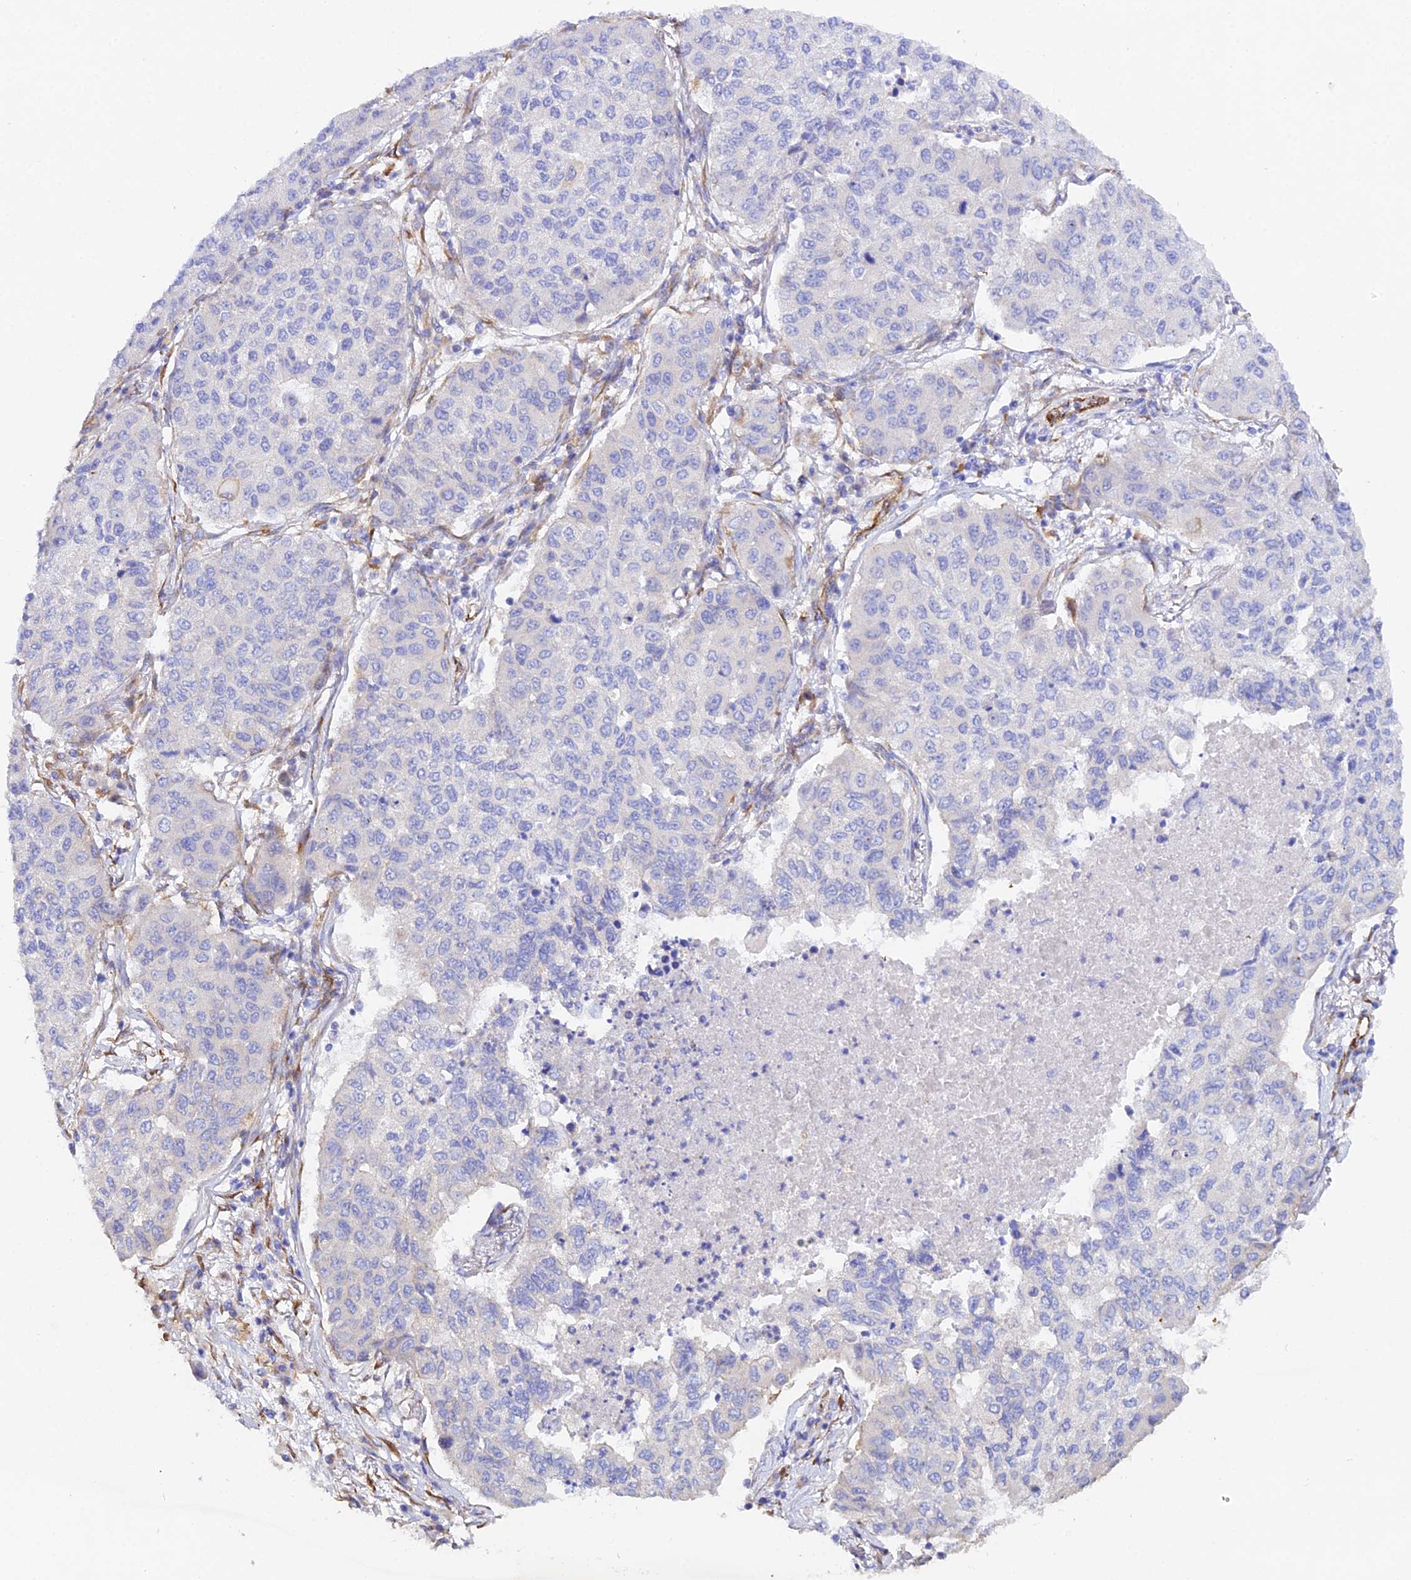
{"staining": {"intensity": "negative", "quantity": "none", "location": "none"}, "tissue": "lung cancer", "cell_type": "Tumor cells", "image_type": "cancer", "snomed": [{"axis": "morphology", "description": "Squamous cell carcinoma, NOS"}, {"axis": "topography", "description": "Lung"}], "caption": "The image exhibits no significant expression in tumor cells of lung cancer.", "gene": "CFAP45", "patient": {"sex": "male", "age": 74}}